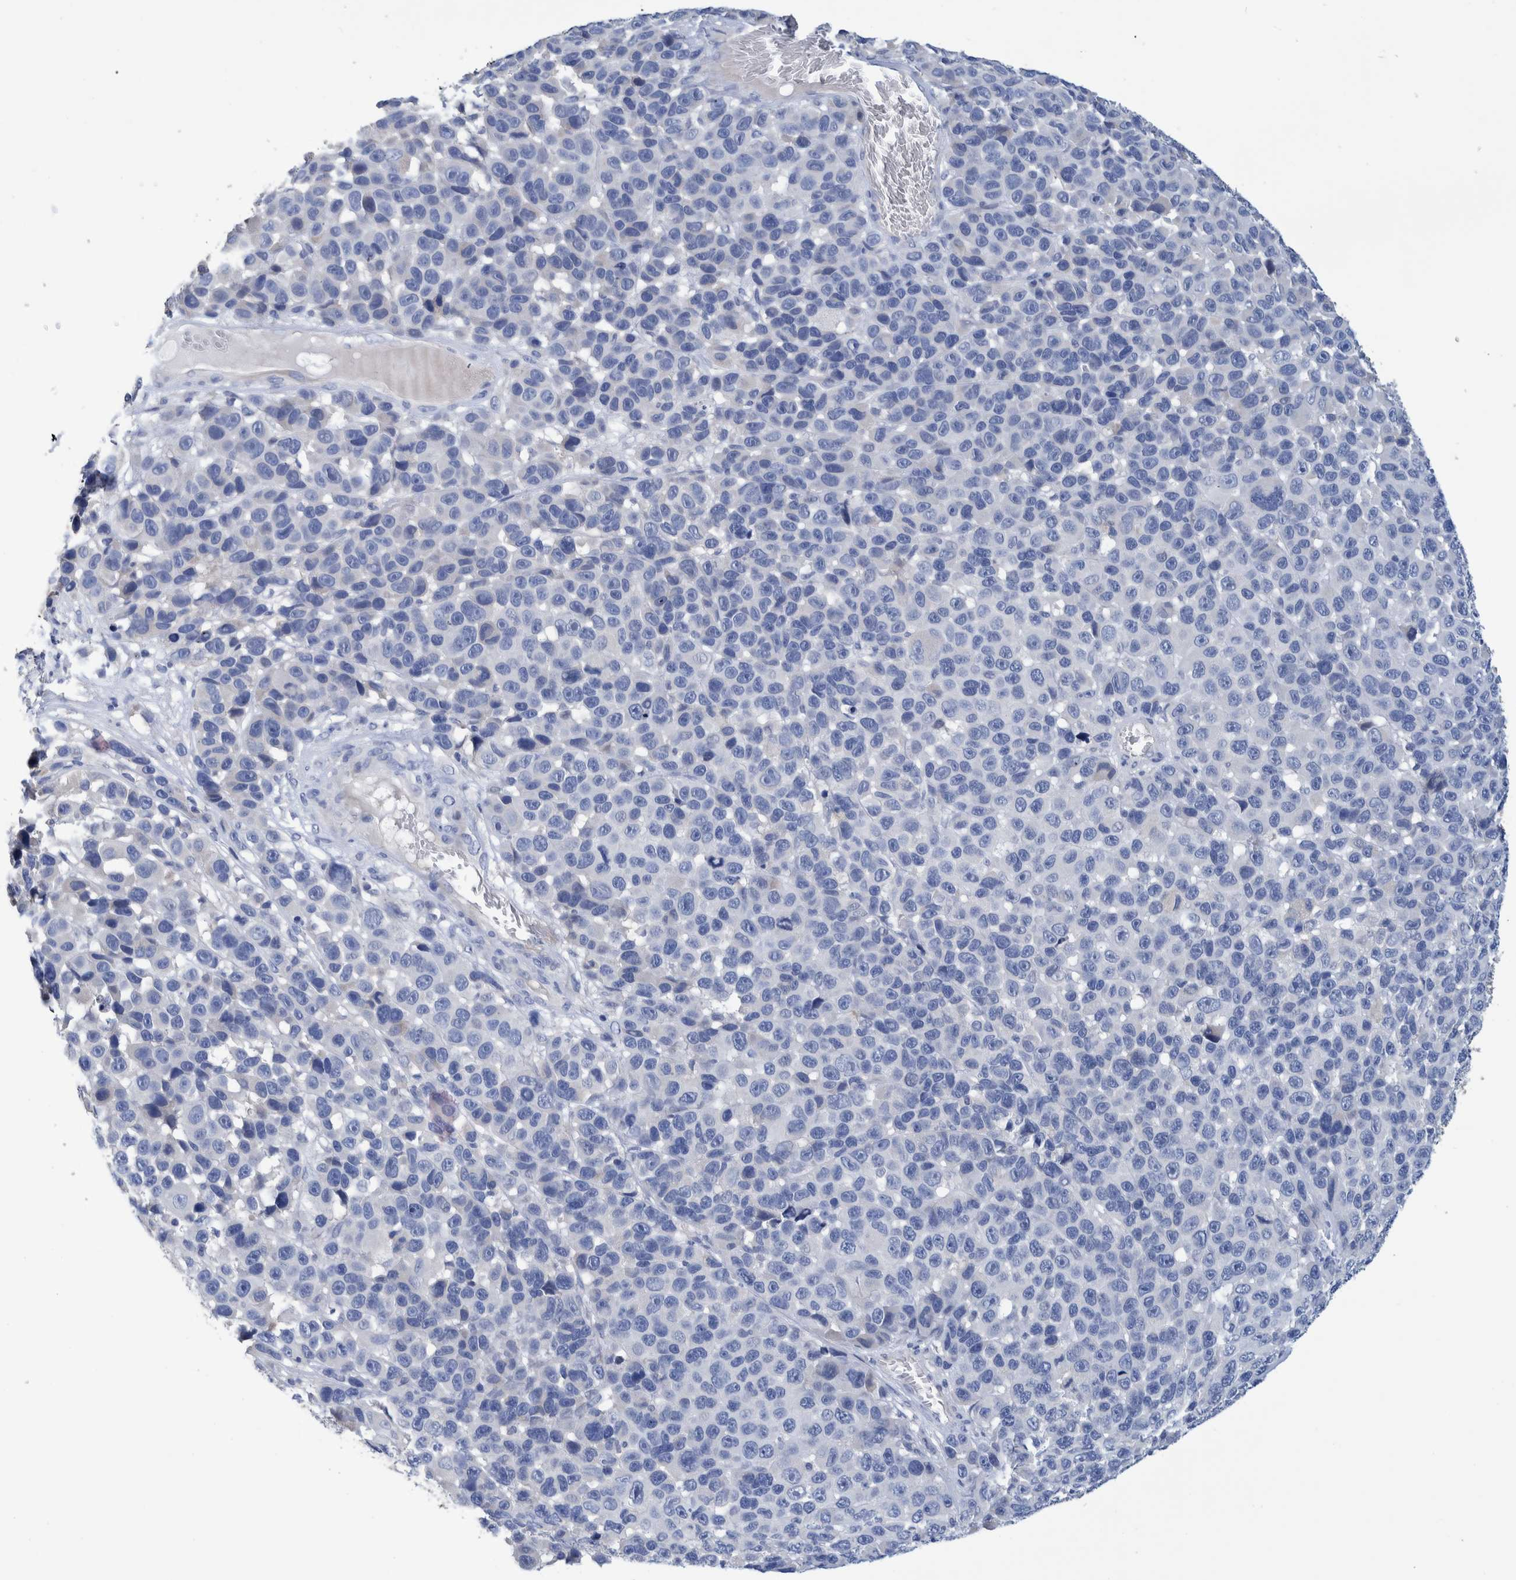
{"staining": {"intensity": "negative", "quantity": "none", "location": "none"}, "tissue": "melanoma", "cell_type": "Tumor cells", "image_type": "cancer", "snomed": [{"axis": "morphology", "description": "Malignant melanoma, NOS"}, {"axis": "topography", "description": "Skin"}], "caption": "Immunohistochemistry (IHC) of malignant melanoma exhibits no staining in tumor cells. Nuclei are stained in blue.", "gene": "MKS1", "patient": {"sex": "male", "age": 53}}